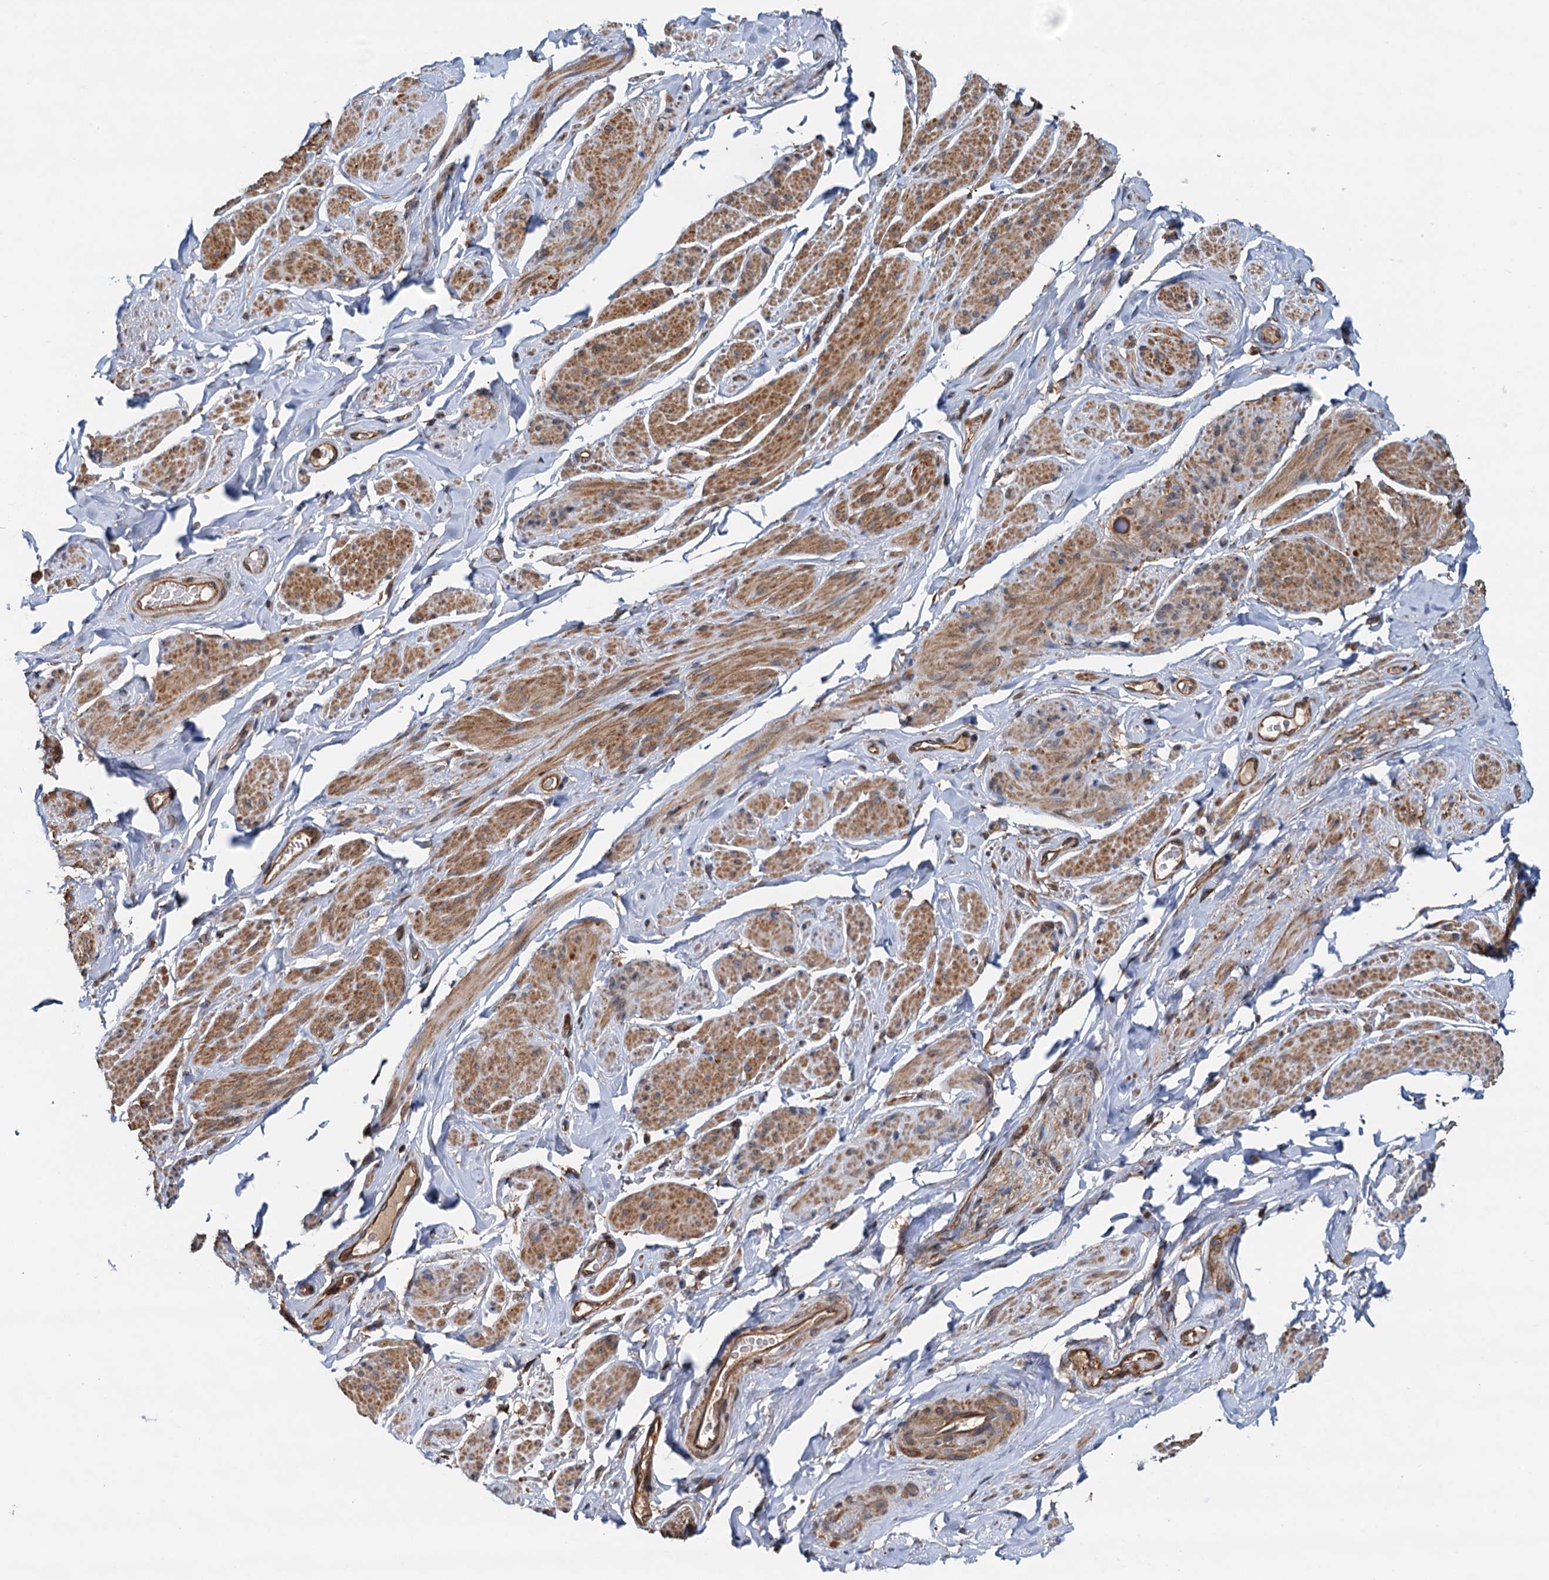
{"staining": {"intensity": "moderate", "quantity": "25%-75%", "location": "cytoplasmic/membranous"}, "tissue": "smooth muscle", "cell_type": "Smooth muscle cells", "image_type": "normal", "snomed": [{"axis": "morphology", "description": "Normal tissue, NOS"}, {"axis": "topography", "description": "Smooth muscle"}, {"axis": "topography", "description": "Peripheral nerve tissue"}], "caption": "Brown immunohistochemical staining in unremarkable smooth muscle reveals moderate cytoplasmic/membranous positivity in about 25%-75% of smooth muscle cells.", "gene": "USP6NL", "patient": {"sex": "male", "age": 69}}